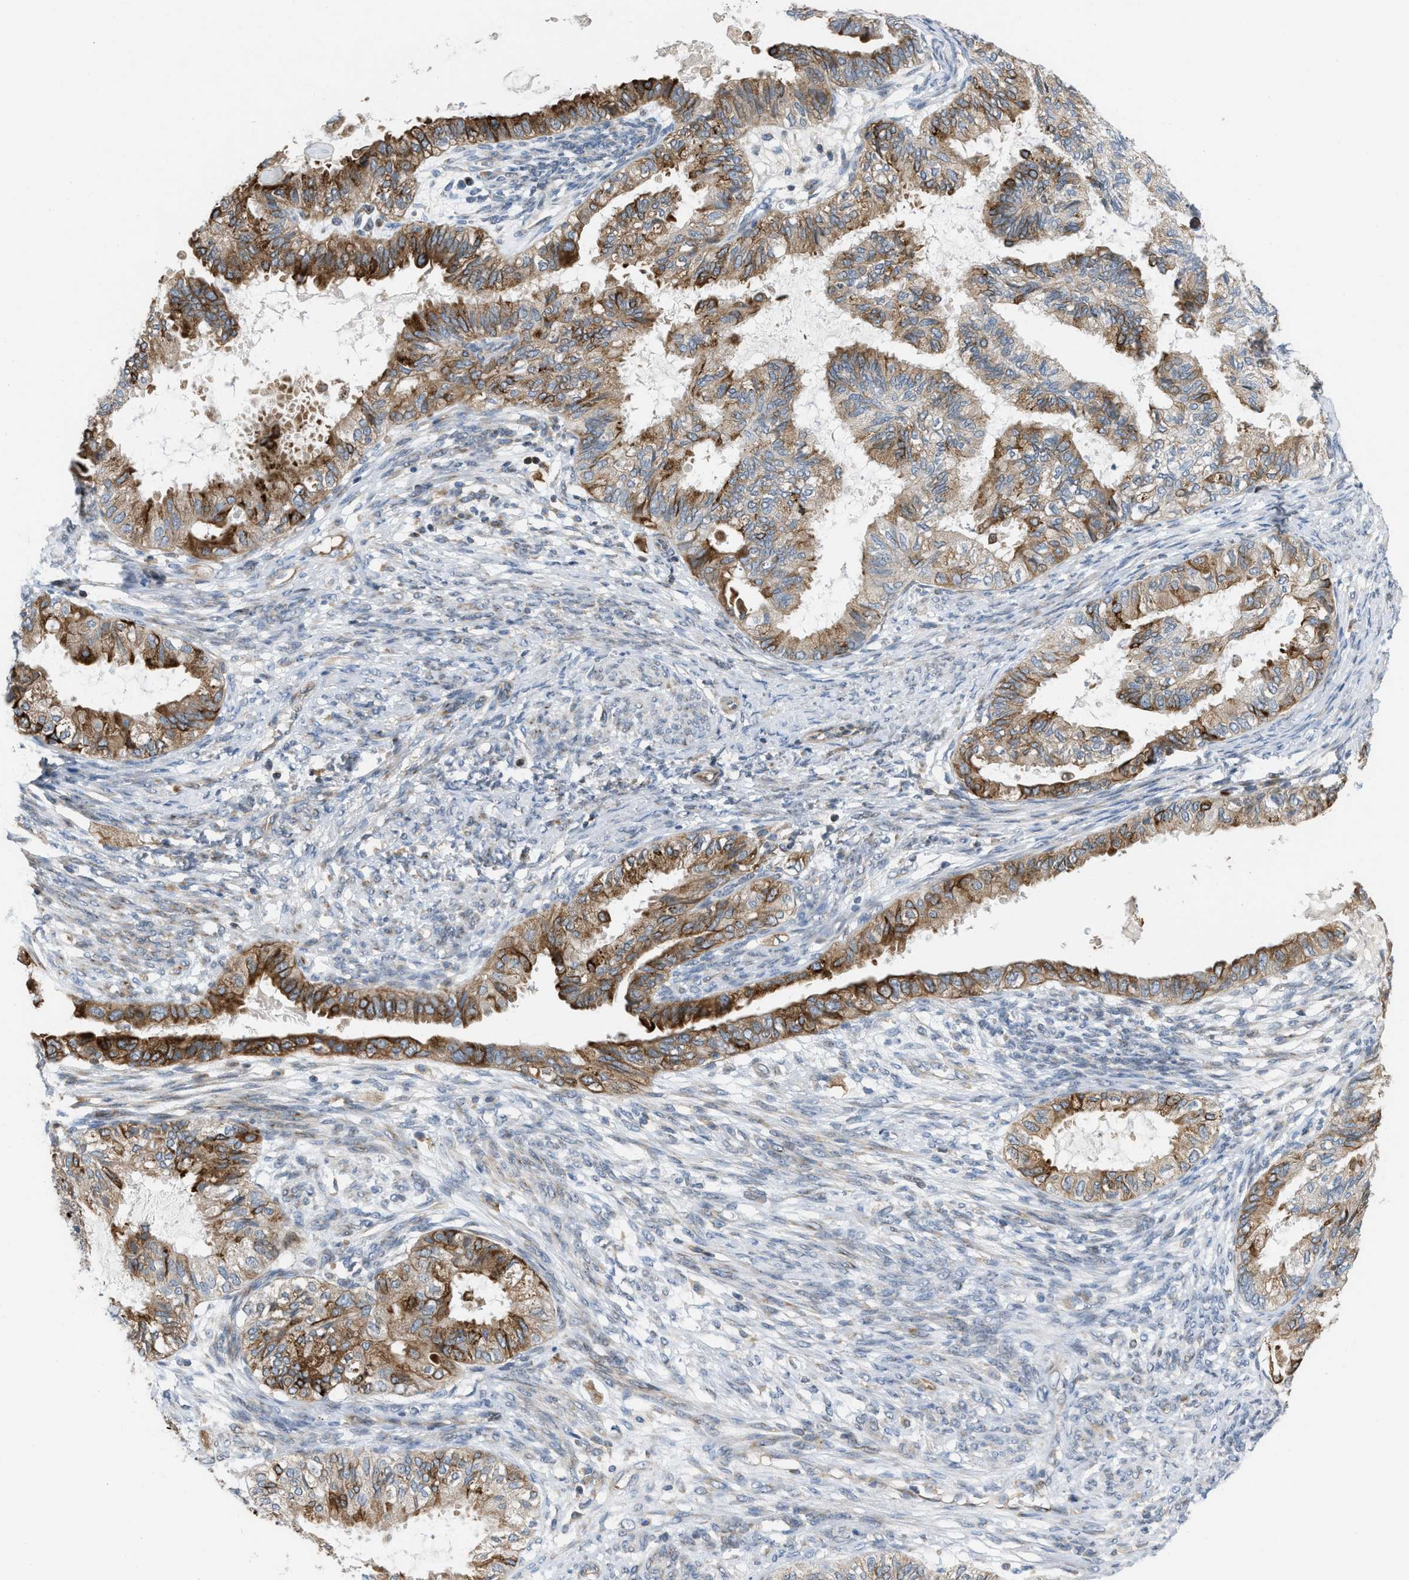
{"staining": {"intensity": "moderate", "quantity": ">75%", "location": "cytoplasmic/membranous"}, "tissue": "cervical cancer", "cell_type": "Tumor cells", "image_type": "cancer", "snomed": [{"axis": "morphology", "description": "Normal tissue, NOS"}, {"axis": "morphology", "description": "Adenocarcinoma, NOS"}, {"axis": "topography", "description": "Cervix"}, {"axis": "topography", "description": "Endometrium"}], "caption": "High-power microscopy captured an IHC photomicrograph of adenocarcinoma (cervical), revealing moderate cytoplasmic/membranous expression in about >75% of tumor cells.", "gene": "DIPK1A", "patient": {"sex": "female", "age": 86}}